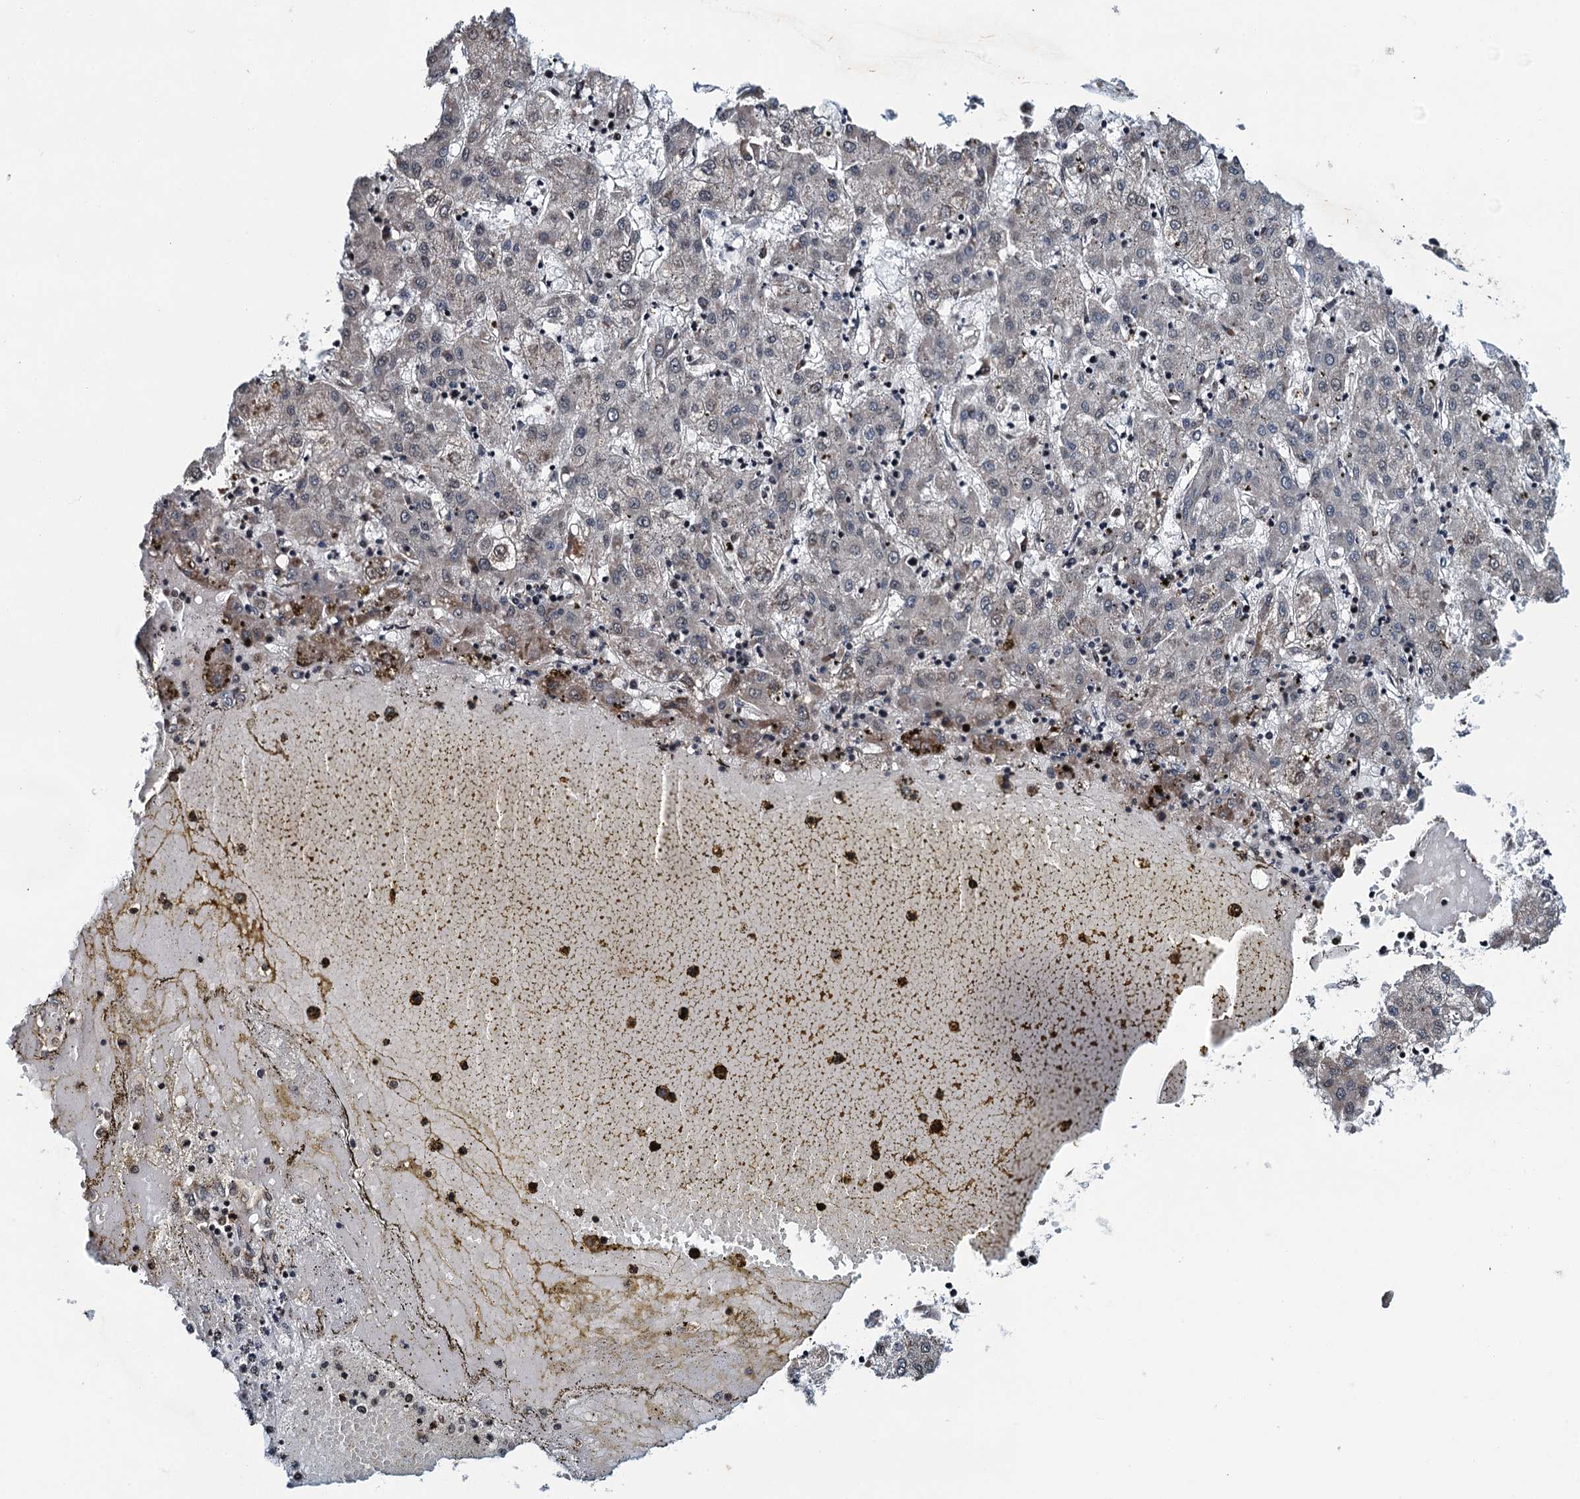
{"staining": {"intensity": "negative", "quantity": "none", "location": "none"}, "tissue": "liver cancer", "cell_type": "Tumor cells", "image_type": "cancer", "snomed": [{"axis": "morphology", "description": "Carcinoma, Hepatocellular, NOS"}, {"axis": "topography", "description": "Liver"}], "caption": "This is a micrograph of IHC staining of liver cancer (hepatocellular carcinoma), which shows no staining in tumor cells.", "gene": "WHAMM", "patient": {"sex": "male", "age": 72}}